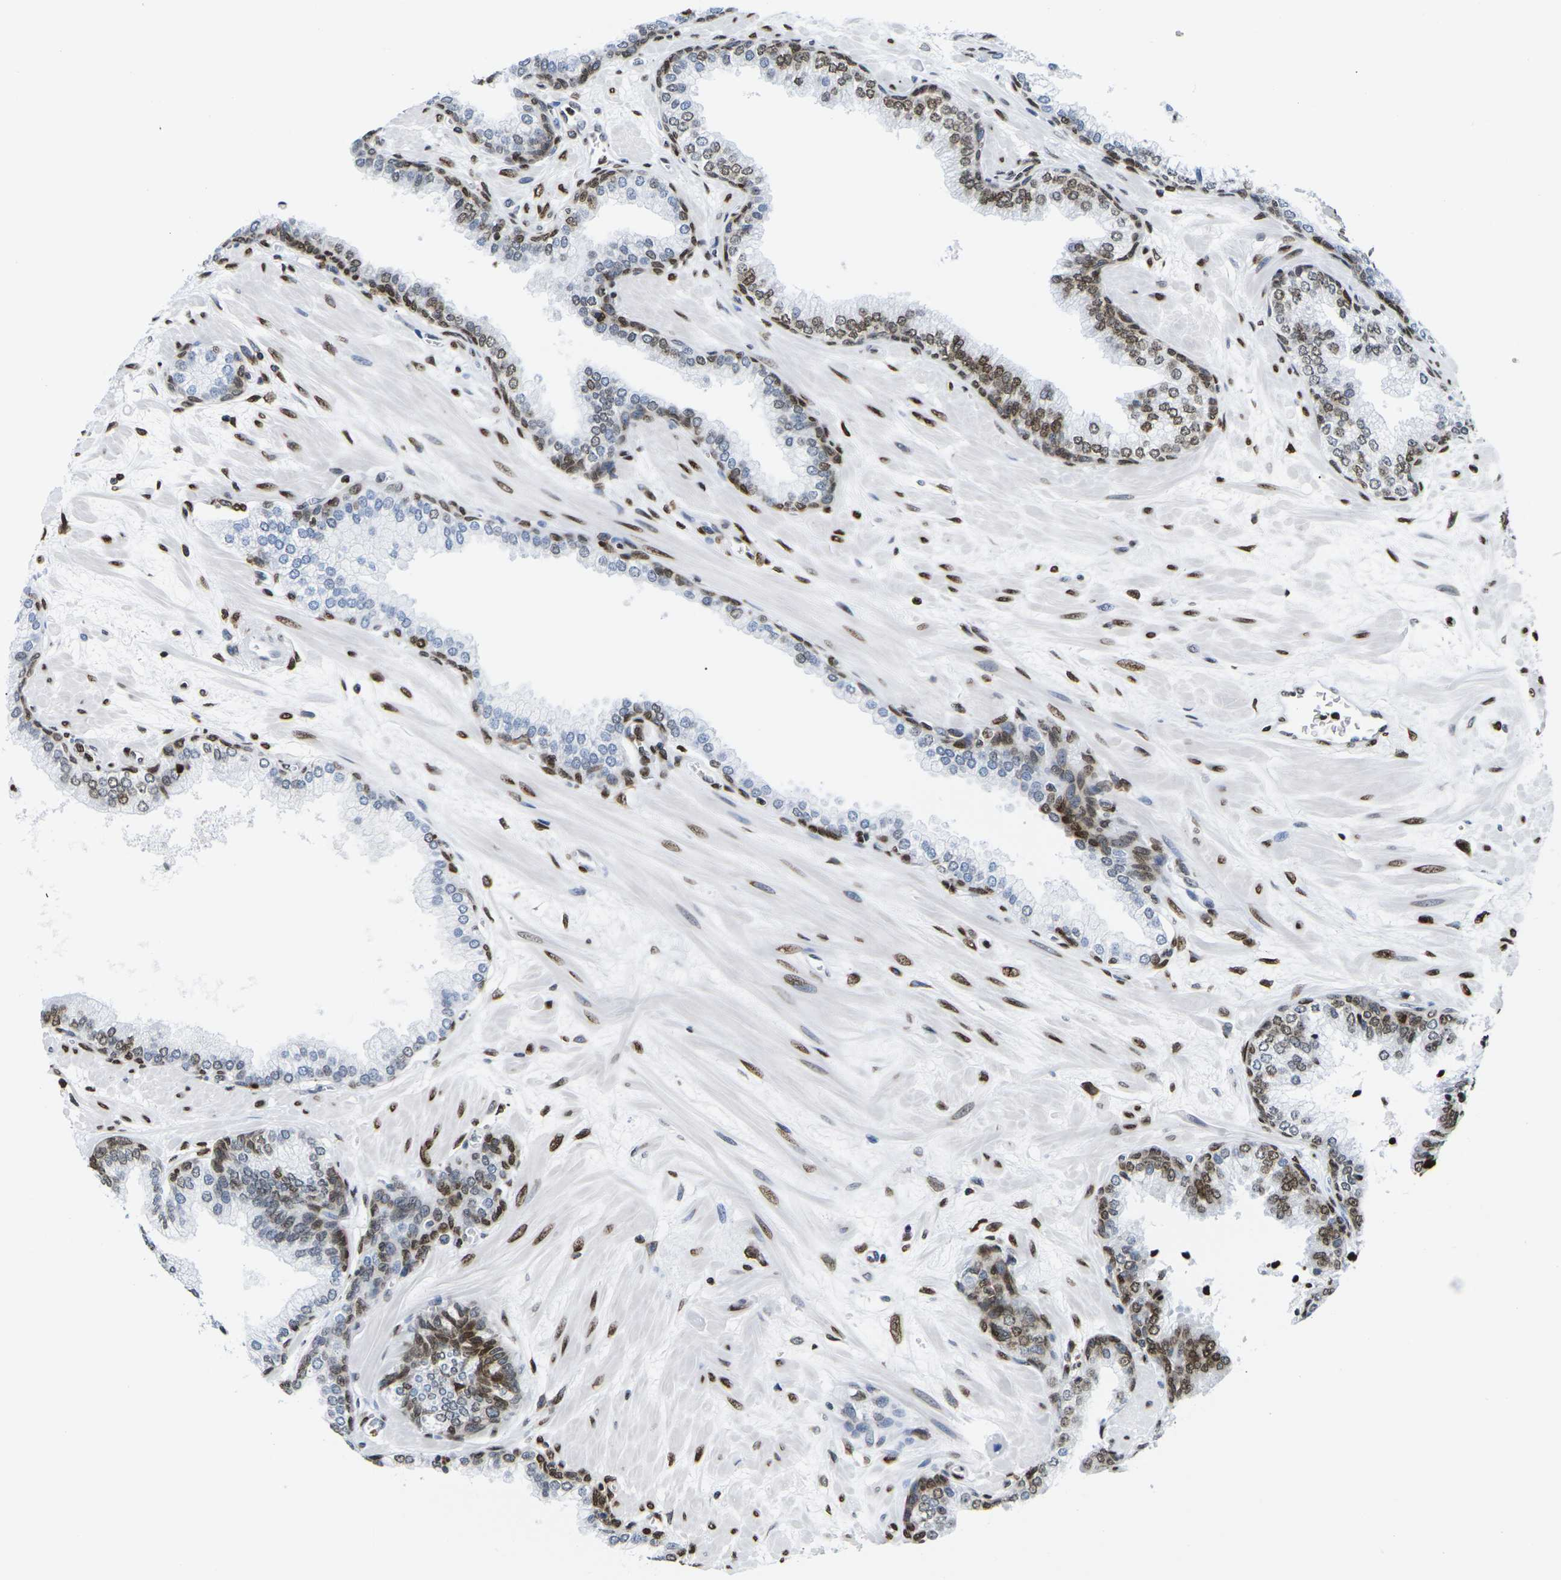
{"staining": {"intensity": "moderate", "quantity": "25%-75%", "location": "nuclear"}, "tissue": "prostate", "cell_type": "Glandular cells", "image_type": "normal", "snomed": [{"axis": "morphology", "description": "Normal tissue, NOS"}, {"axis": "morphology", "description": "Urothelial carcinoma, Low grade"}, {"axis": "topography", "description": "Urinary bladder"}, {"axis": "topography", "description": "Prostate"}], "caption": "Immunohistochemical staining of normal human prostate reveals 25%-75% levels of moderate nuclear protein staining in about 25%-75% of glandular cells.", "gene": "H2AC21", "patient": {"sex": "male", "age": 60}}